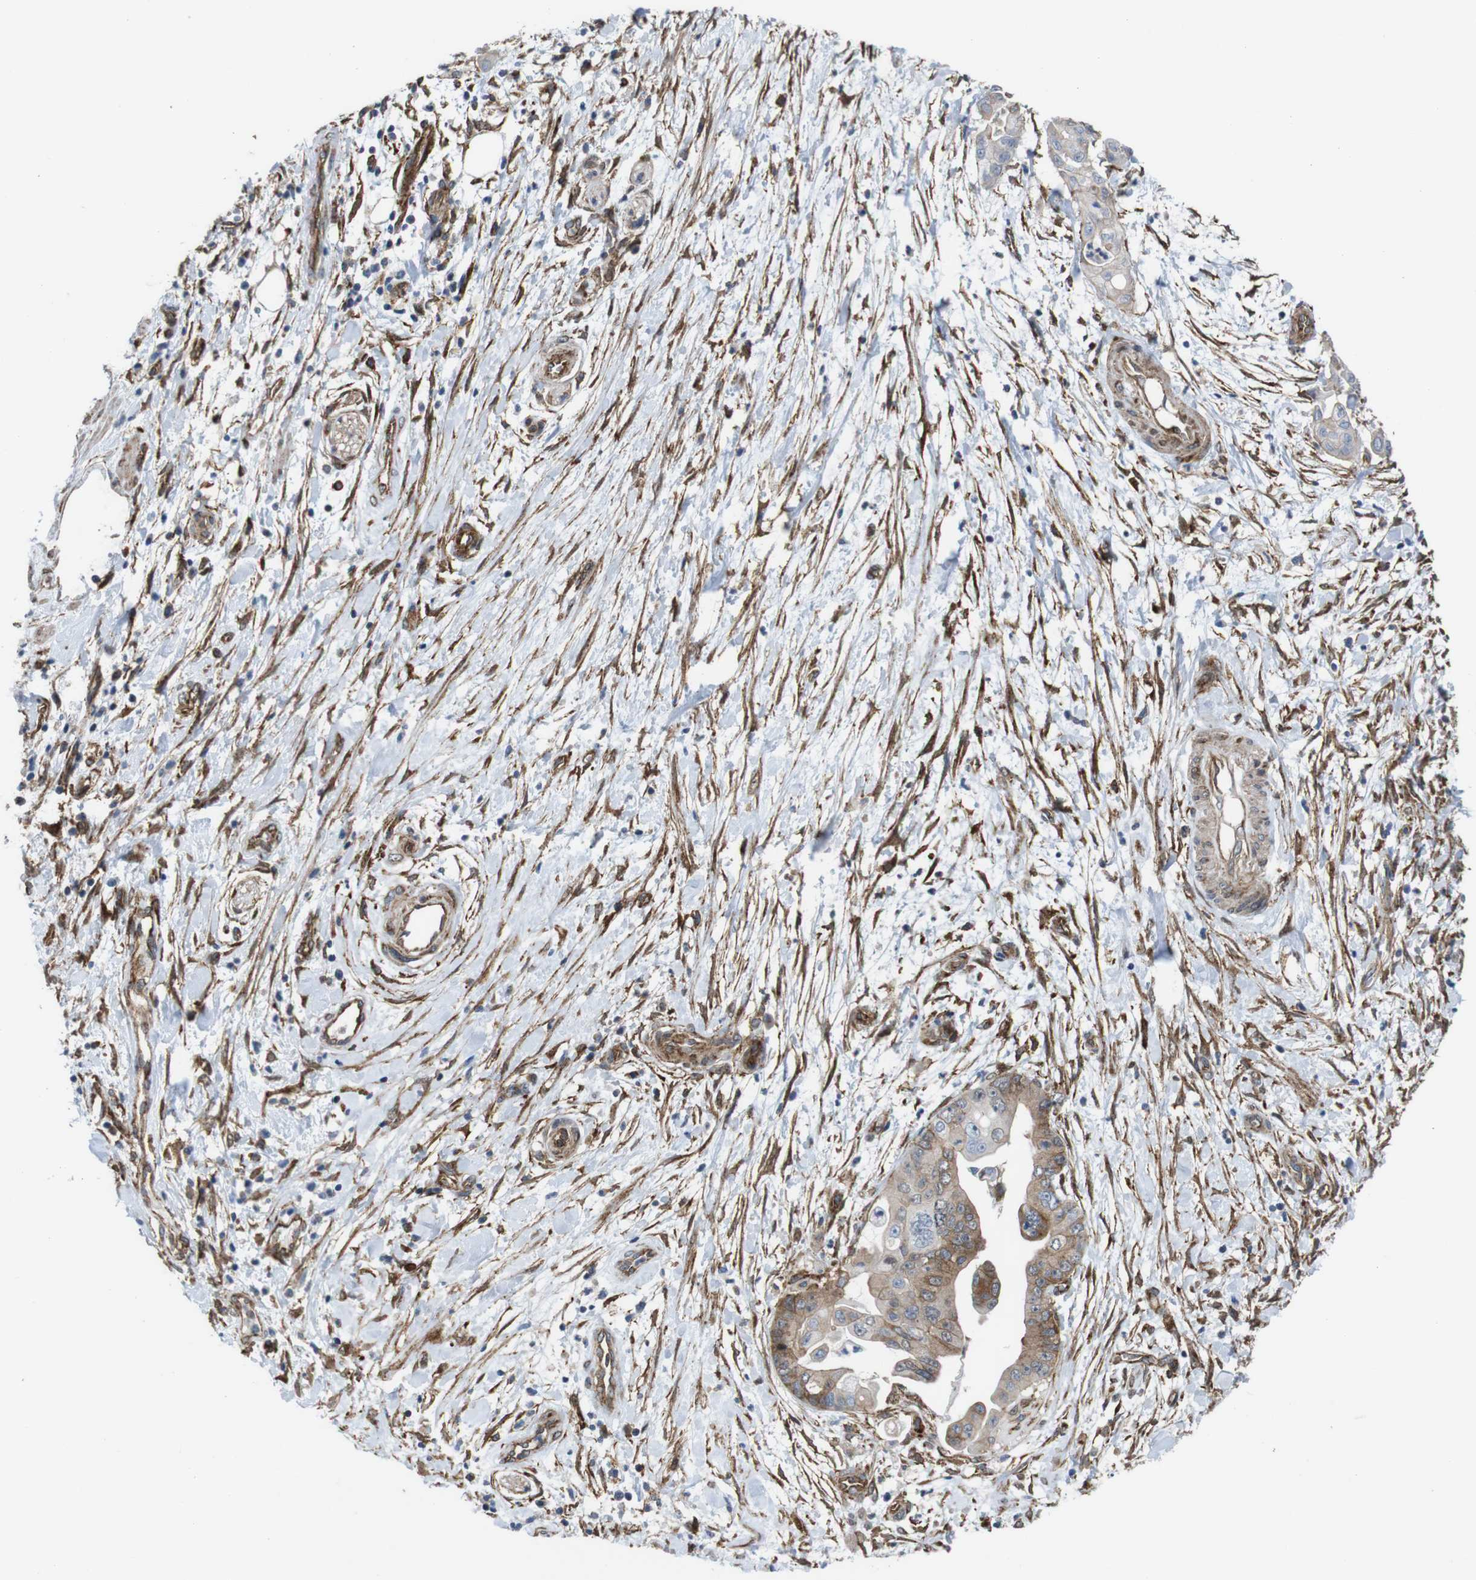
{"staining": {"intensity": "moderate", "quantity": ">75%", "location": "cytoplasmic/membranous"}, "tissue": "pancreatic cancer", "cell_type": "Tumor cells", "image_type": "cancer", "snomed": [{"axis": "morphology", "description": "Adenocarcinoma, NOS"}, {"axis": "topography", "description": "Pancreas"}], "caption": "Pancreatic adenocarcinoma stained for a protein (brown) reveals moderate cytoplasmic/membranous positive expression in approximately >75% of tumor cells.", "gene": "PTGER4", "patient": {"sex": "female", "age": 75}}